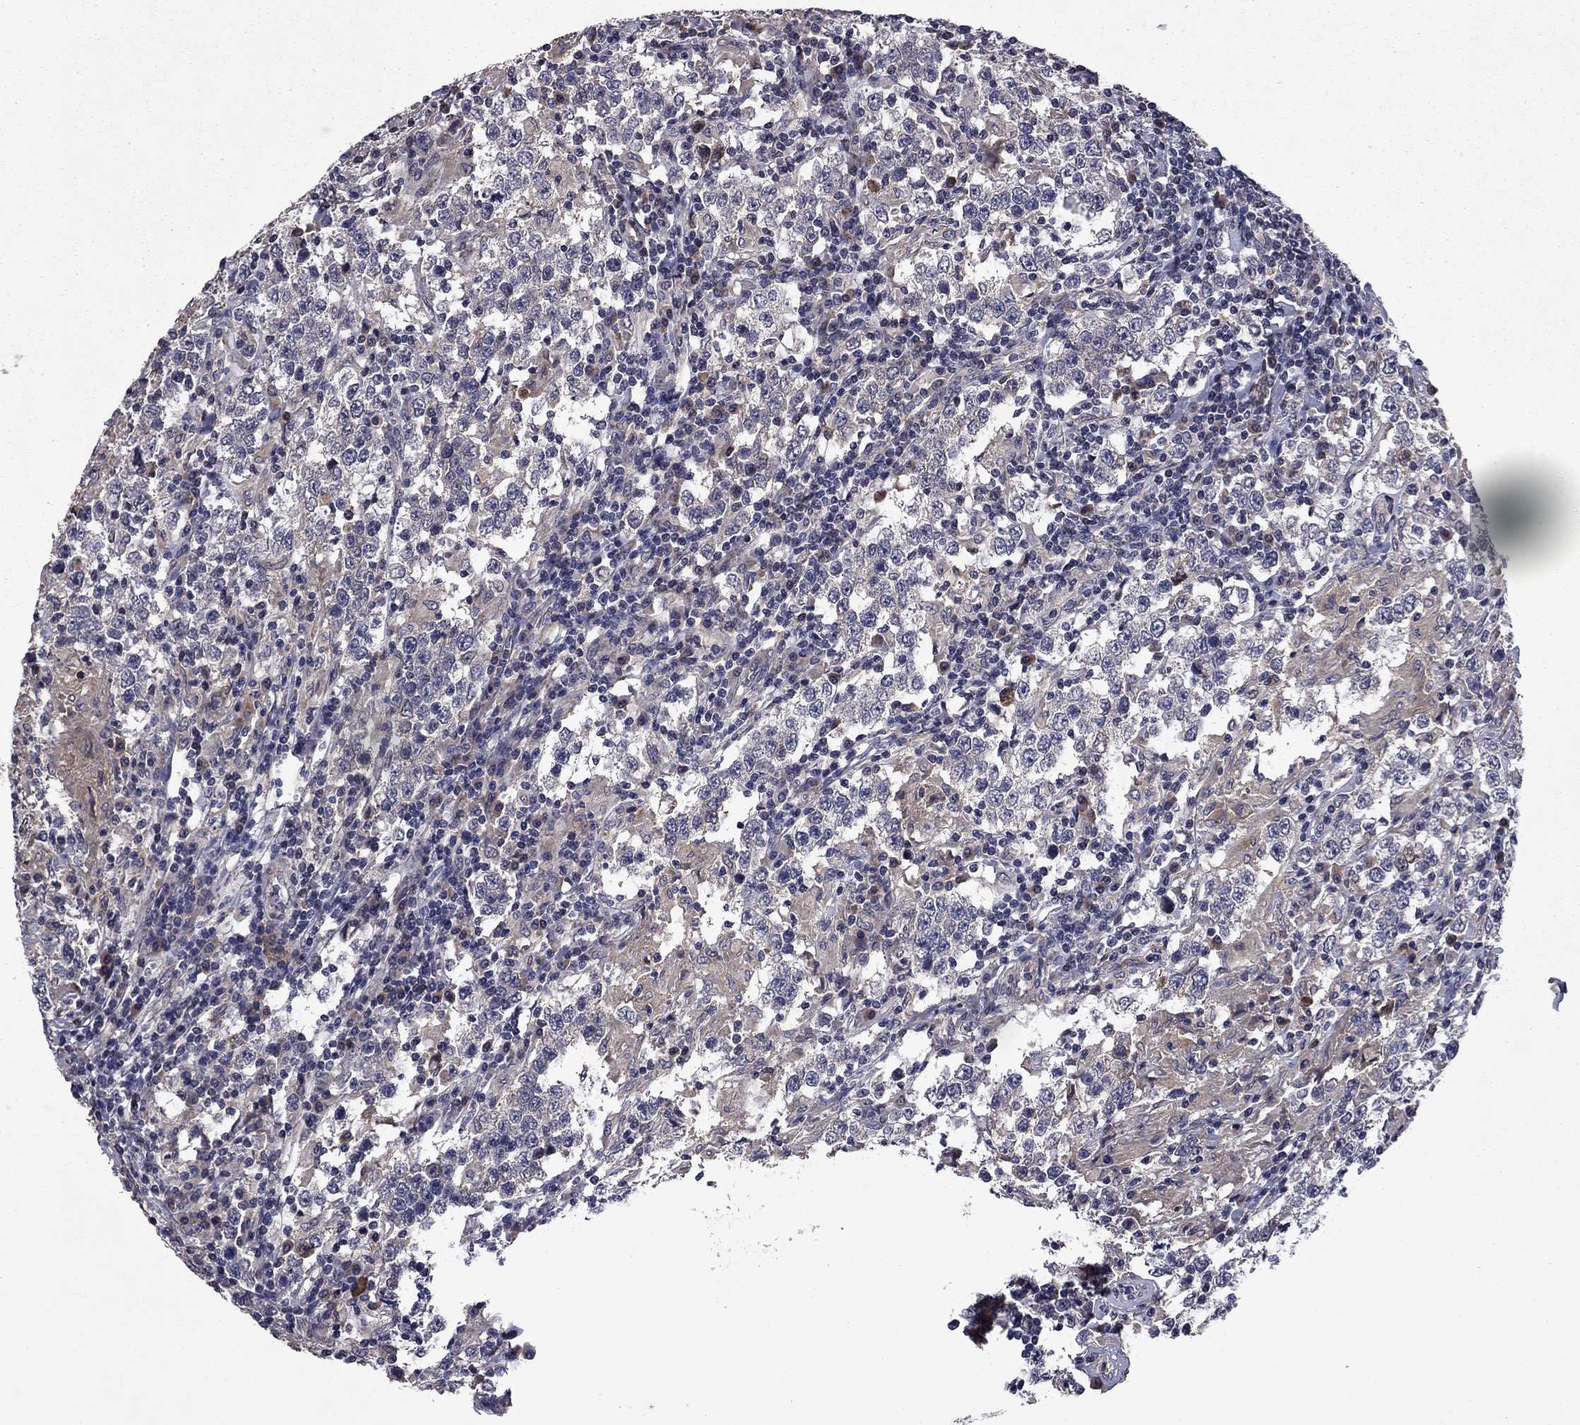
{"staining": {"intensity": "negative", "quantity": "none", "location": "none"}, "tissue": "testis cancer", "cell_type": "Tumor cells", "image_type": "cancer", "snomed": [{"axis": "morphology", "description": "Seminoma, NOS"}, {"axis": "morphology", "description": "Carcinoma, Embryonal, NOS"}, {"axis": "topography", "description": "Testis"}], "caption": "High power microscopy image of an IHC photomicrograph of seminoma (testis), revealing no significant positivity in tumor cells. (Stains: DAB immunohistochemistry (IHC) with hematoxylin counter stain, Microscopy: brightfield microscopy at high magnification).", "gene": "PROS1", "patient": {"sex": "male", "age": 41}}